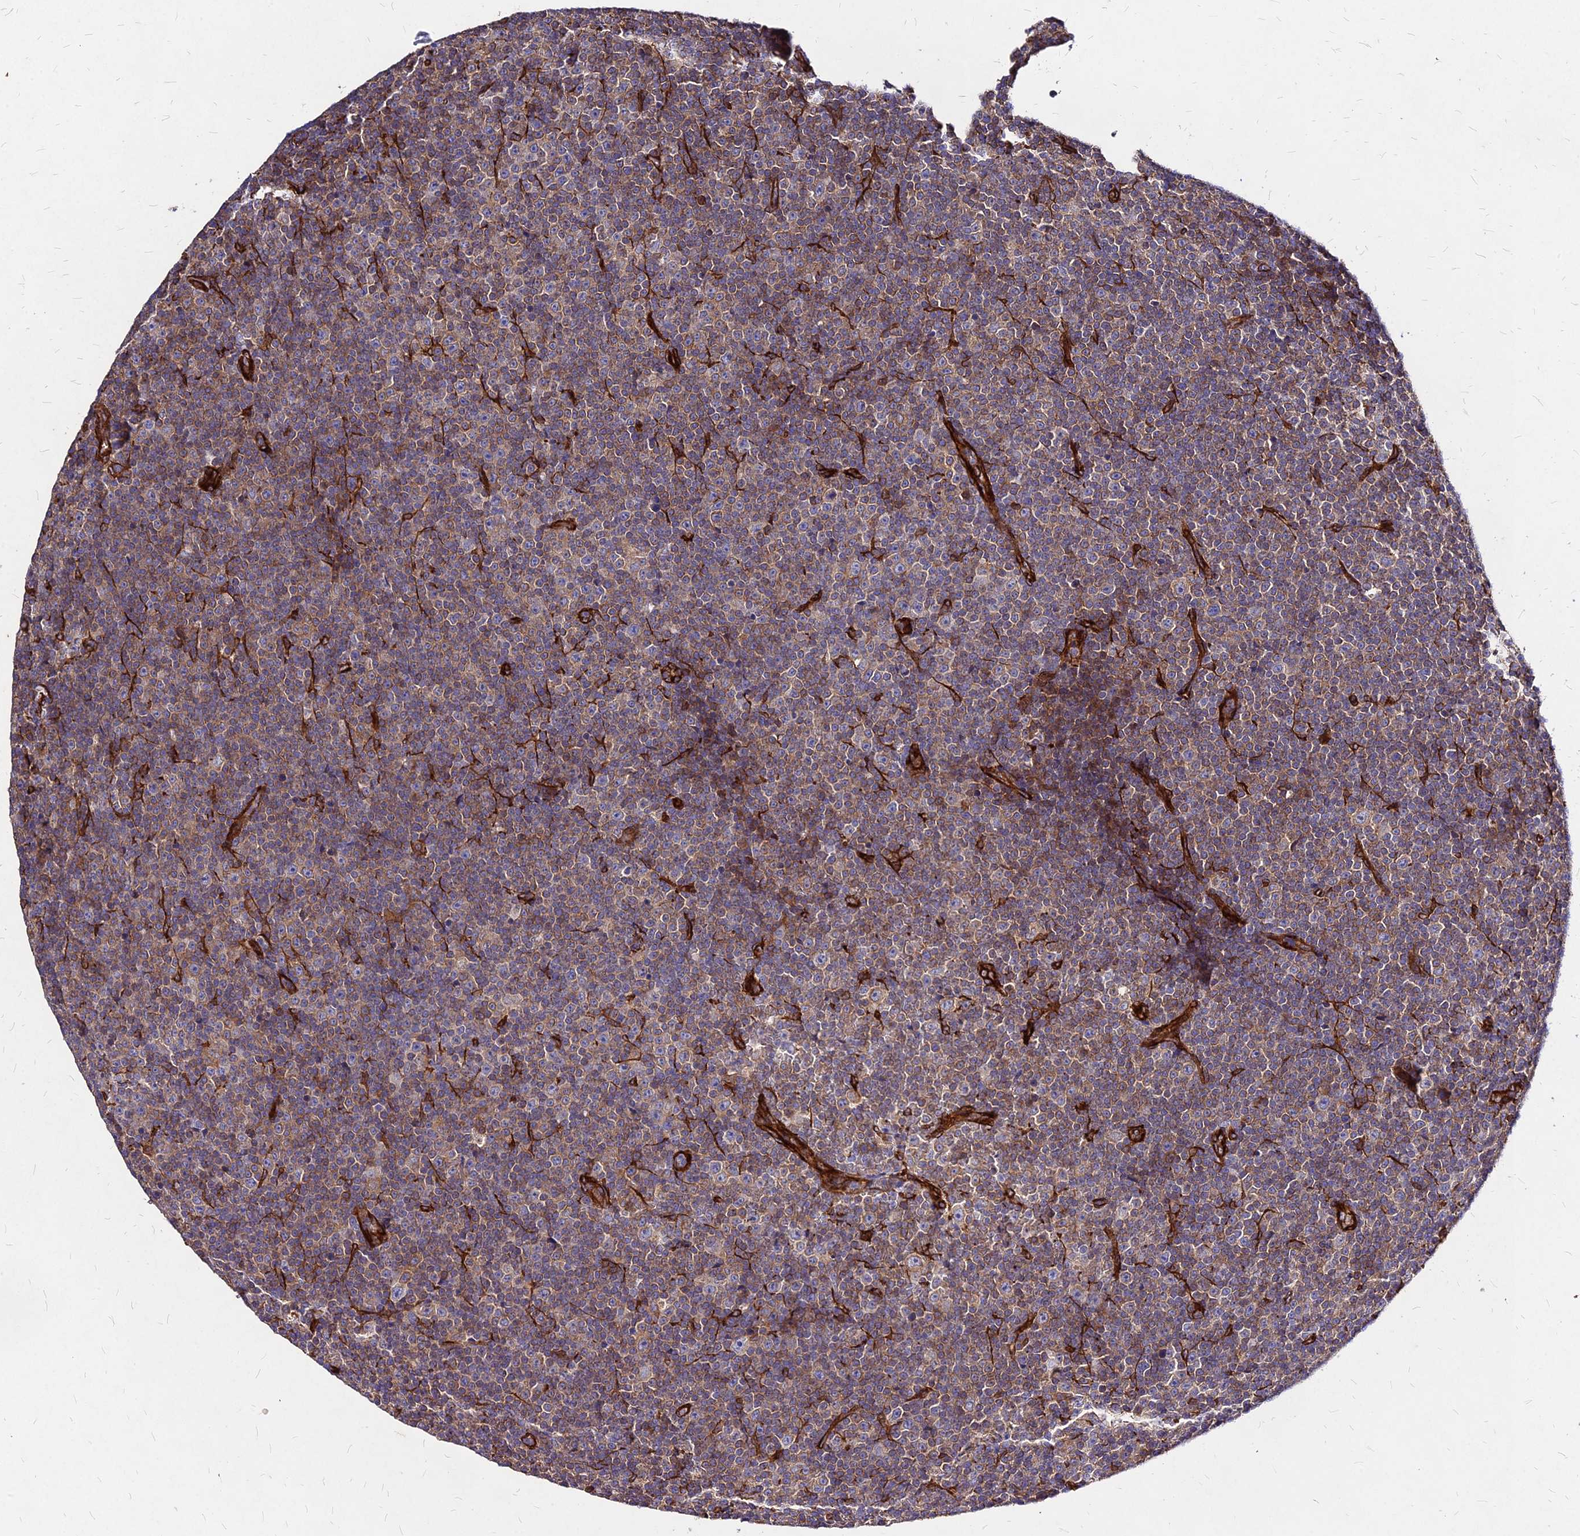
{"staining": {"intensity": "weak", "quantity": ">75%", "location": "cytoplasmic/membranous"}, "tissue": "lymphoma", "cell_type": "Tumor cells", "image_type": "cancer", "snomed": [{"axis": "morphology", "description": "Malignant lymphoma, non-Hodgkin's type, Low grade"}, {"axis": "topography", "description": "Lymph node"}], "caption": "Immunohistochemical staining of low-grade malignant lymphoma, non-Hodgkin's type exhibits weak cytoplasmic/membranous protein positivity in approximately >75% of tumor cells.", "gene": "EFCC1", "patient": {"sex": "female", "age": 67}}